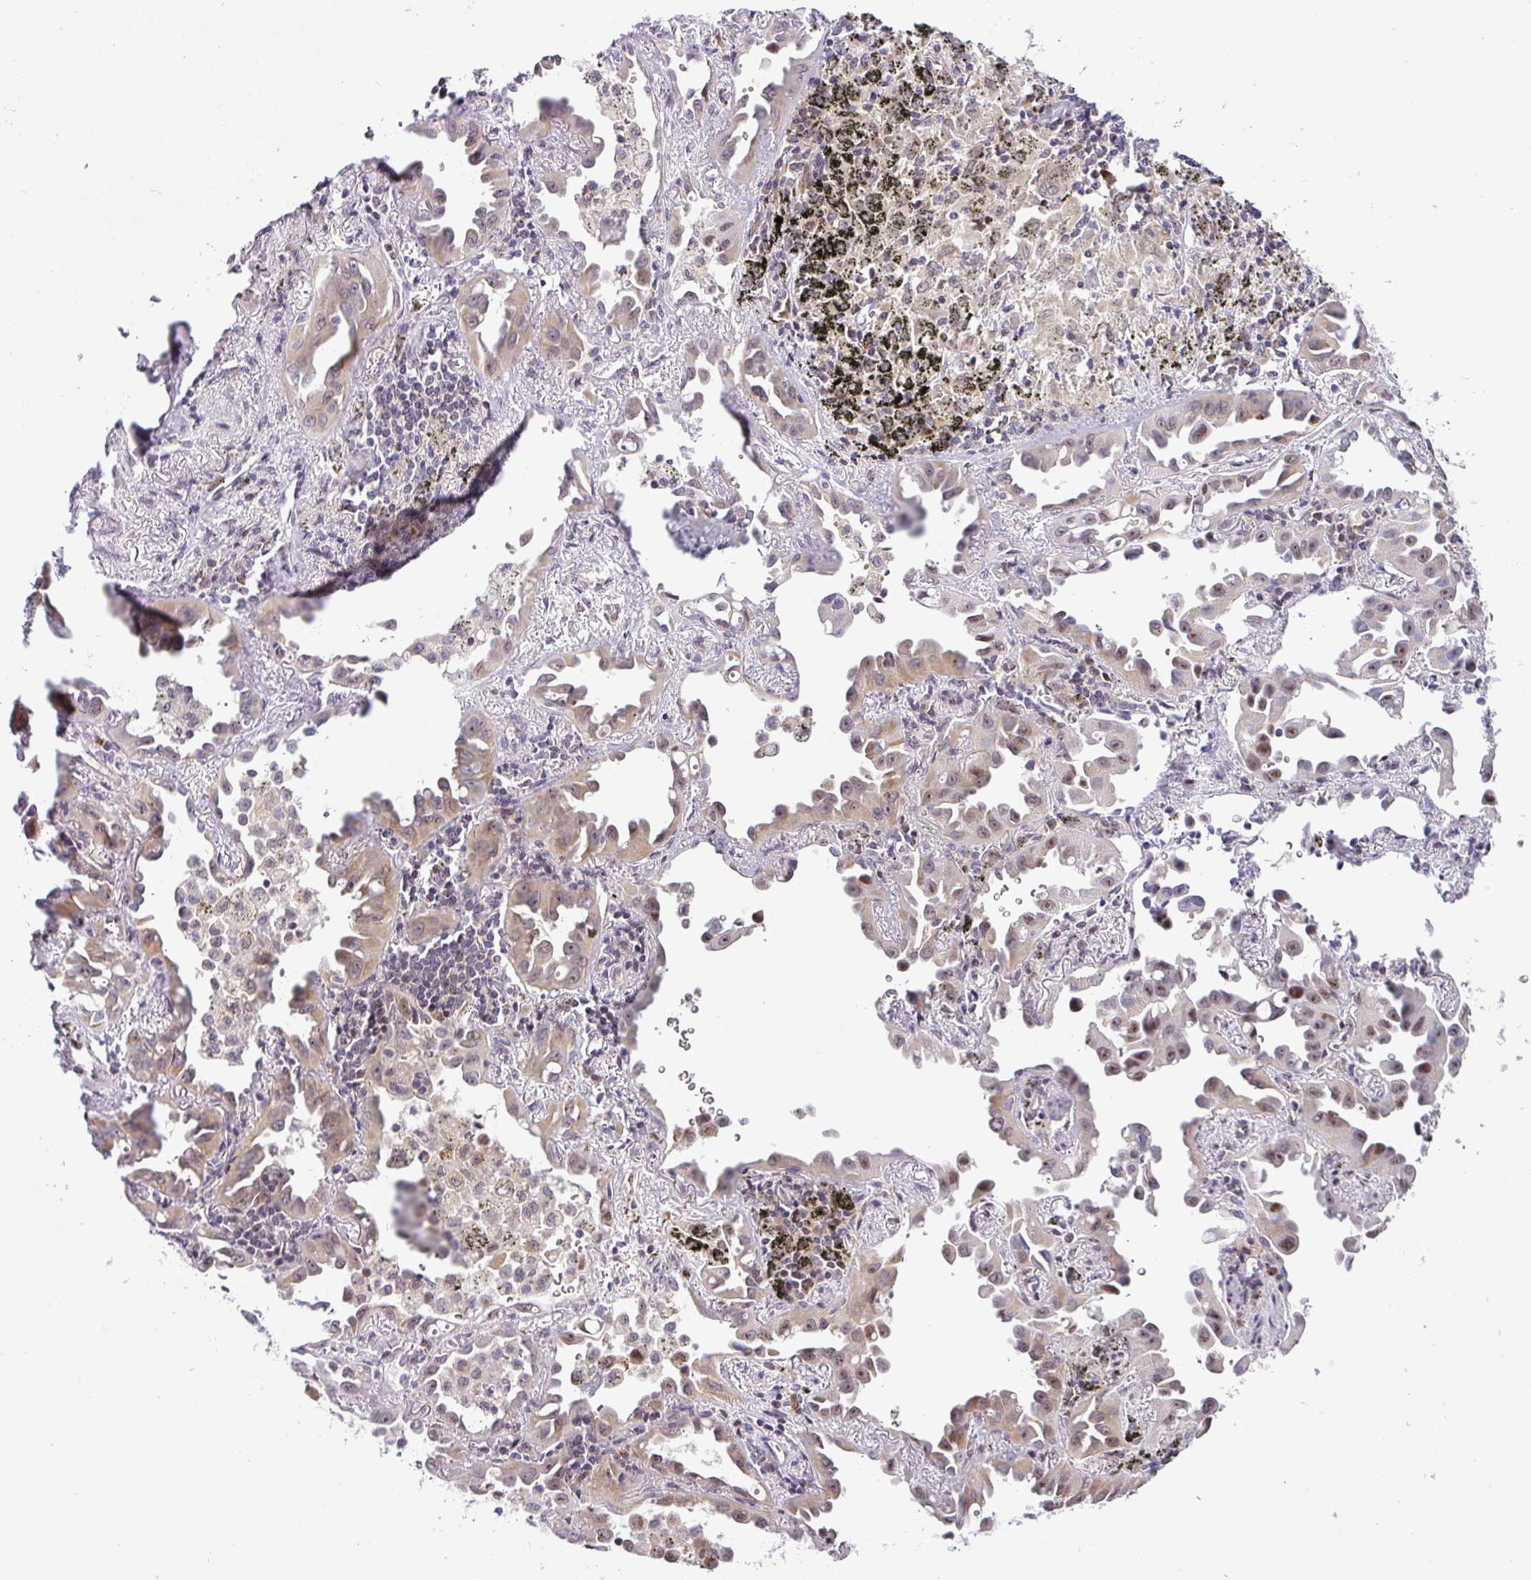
{"staining": {"intensity": "moderate", "quantity": "25%-75%", "location": "cytoplasmic/membranous"}, "tissue": "lung cancer", "cell_type": "Tumor cells", "image_type": "cancer", "snomed": [{"axis": "morphology", "description": "Adenocarcinoma, NOS"}, {"axis": "topography", "description": "Lung"}], "caption": "The micrograph exhibits a brown stain indicating the presence of a protein in the cytoplasmic/membranous of tumor cells in lung cancer (adenocarcinoma).", "gene": "NDUFB2", "patient": {"sex": "male", "age": 68}}